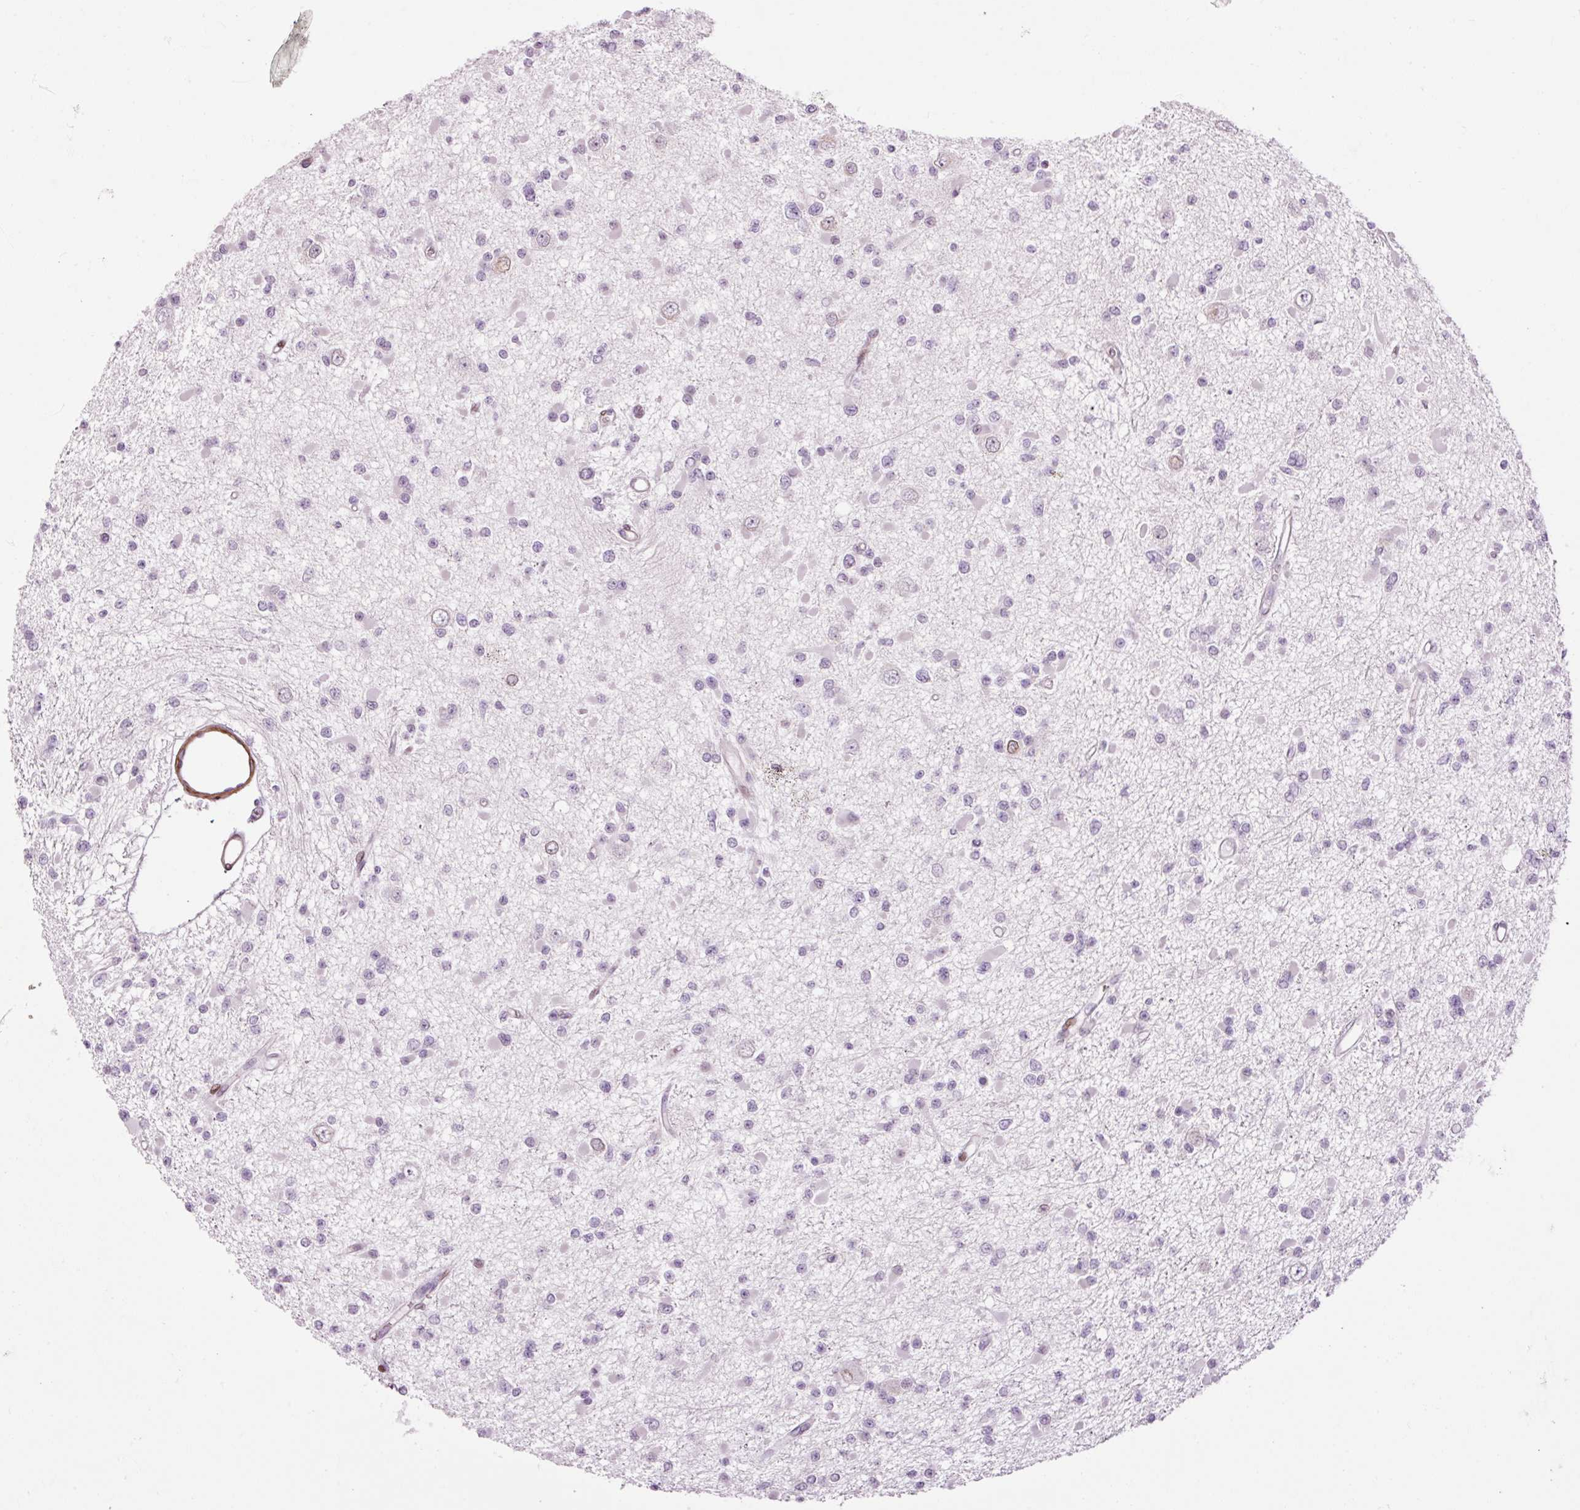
{"staining": {"intensity": "negative", "quantity": "none", "location": "none"}, "tissue": "glioma", "cell_type": "Tumor cells", "image_type": "cancer", "snomed": [{"axis": "morphology", "description": "Glioma, malignant, Low grade"}, {"axis": "topography", "description": "Brain"}], "caption": "Tumor cells are negative for protein expression in human malignant glioma (low-grade).", "gene": "ANKRD20A1", "patient": {"sex": "female", "age": 22}}